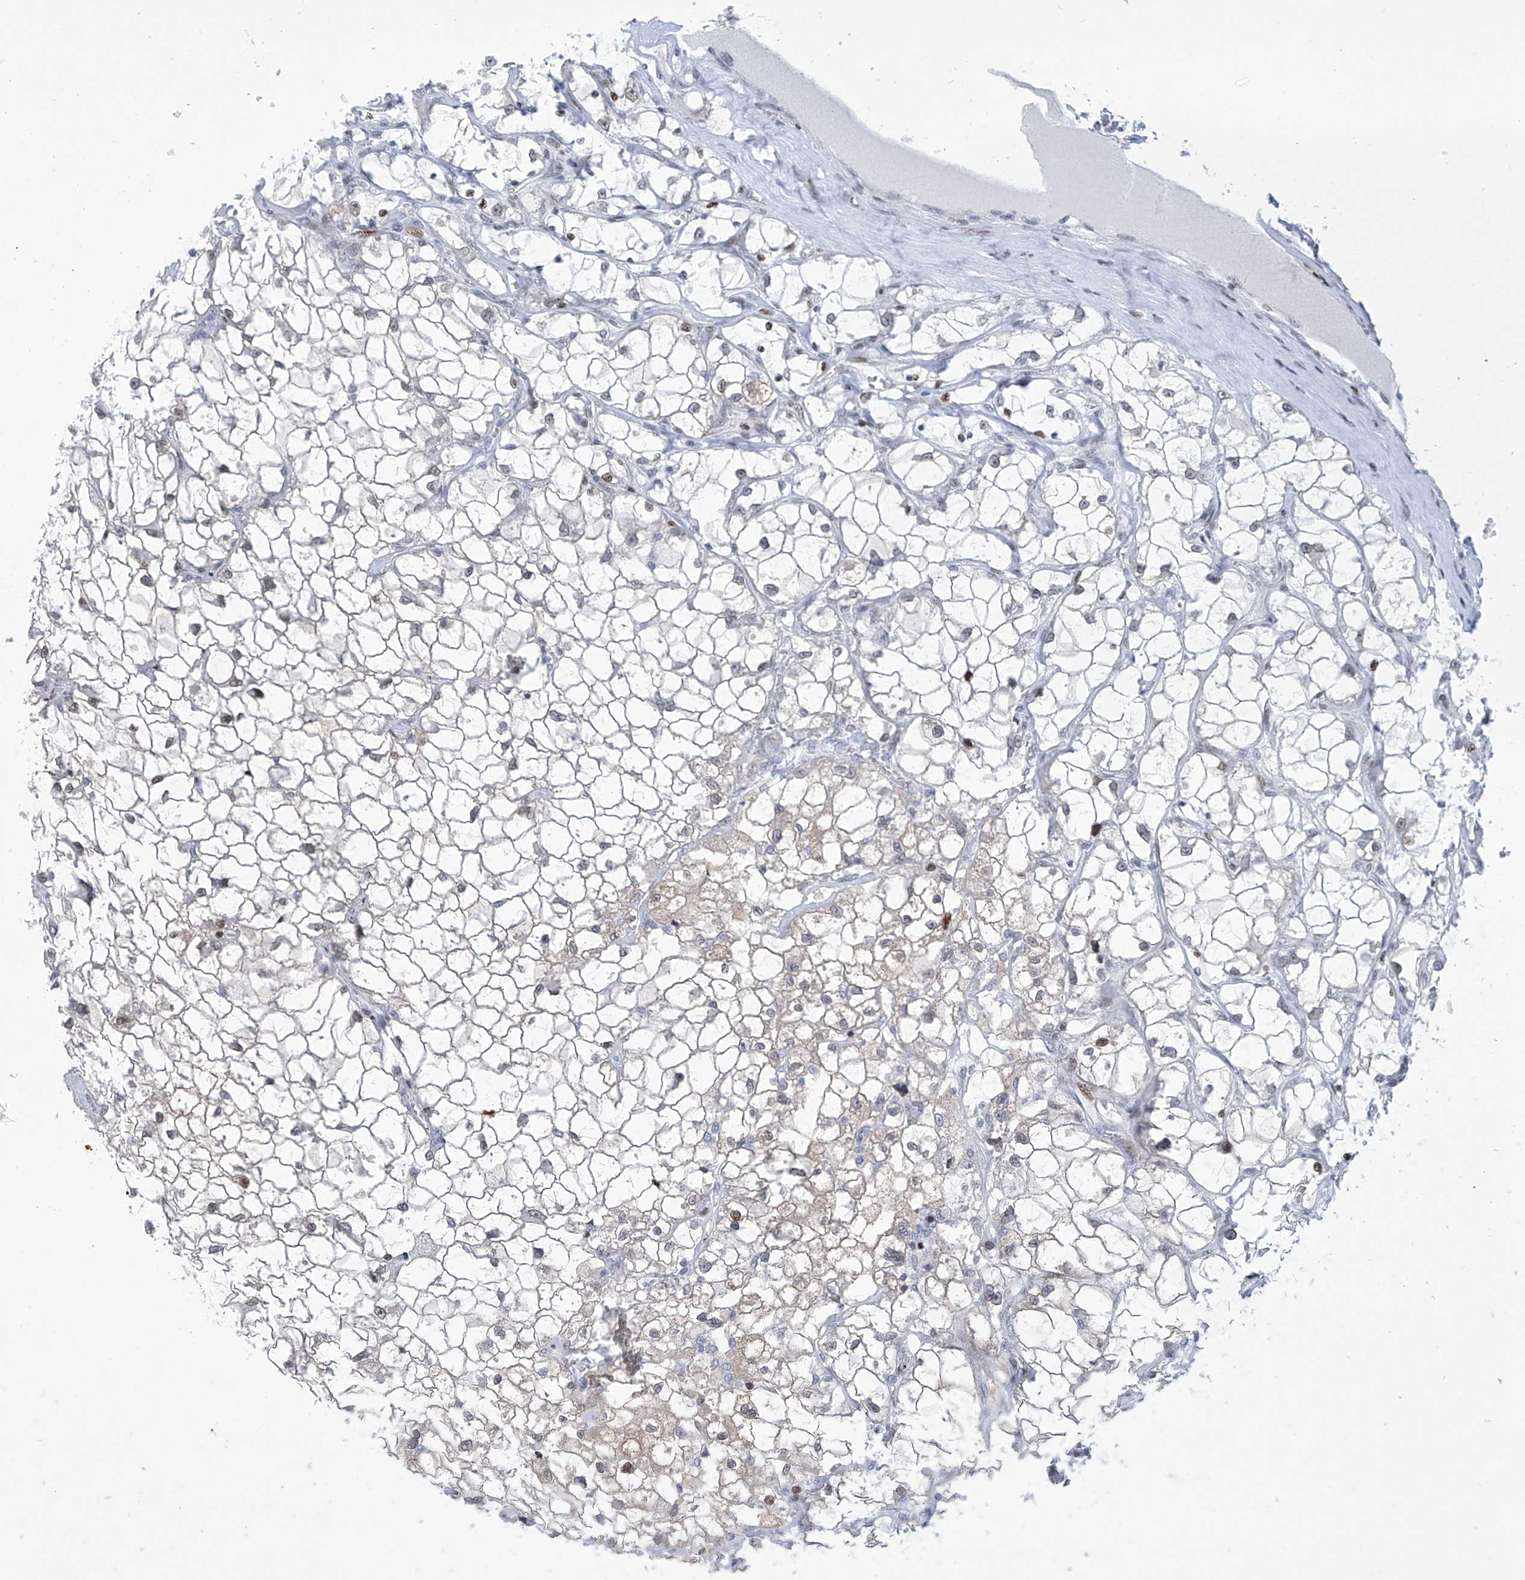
{"staining": {"intensity": "moderate", "quantity": "<25%", "location": "nuclear"}, "tissue": "renal cancer", "cell_type": "Tumor cells", "image_type": "cancer", "snomed": [{"axis": "morphology", "description": "Adenocarcinoma, NOS"}, {"axis": "topography", "description": "Kidney"}], "caption": "Protein expression analysis of human adenocarcinoma (renal) reveals moderate nuclear expression in about <25% of tumor cells. (DAB (3,3'-diaminobenzidine) IHC, brown staining for protein, blue staining for nuclei).", "gene": "RFX7", "patient": {"sex": "female", "age": 69}}